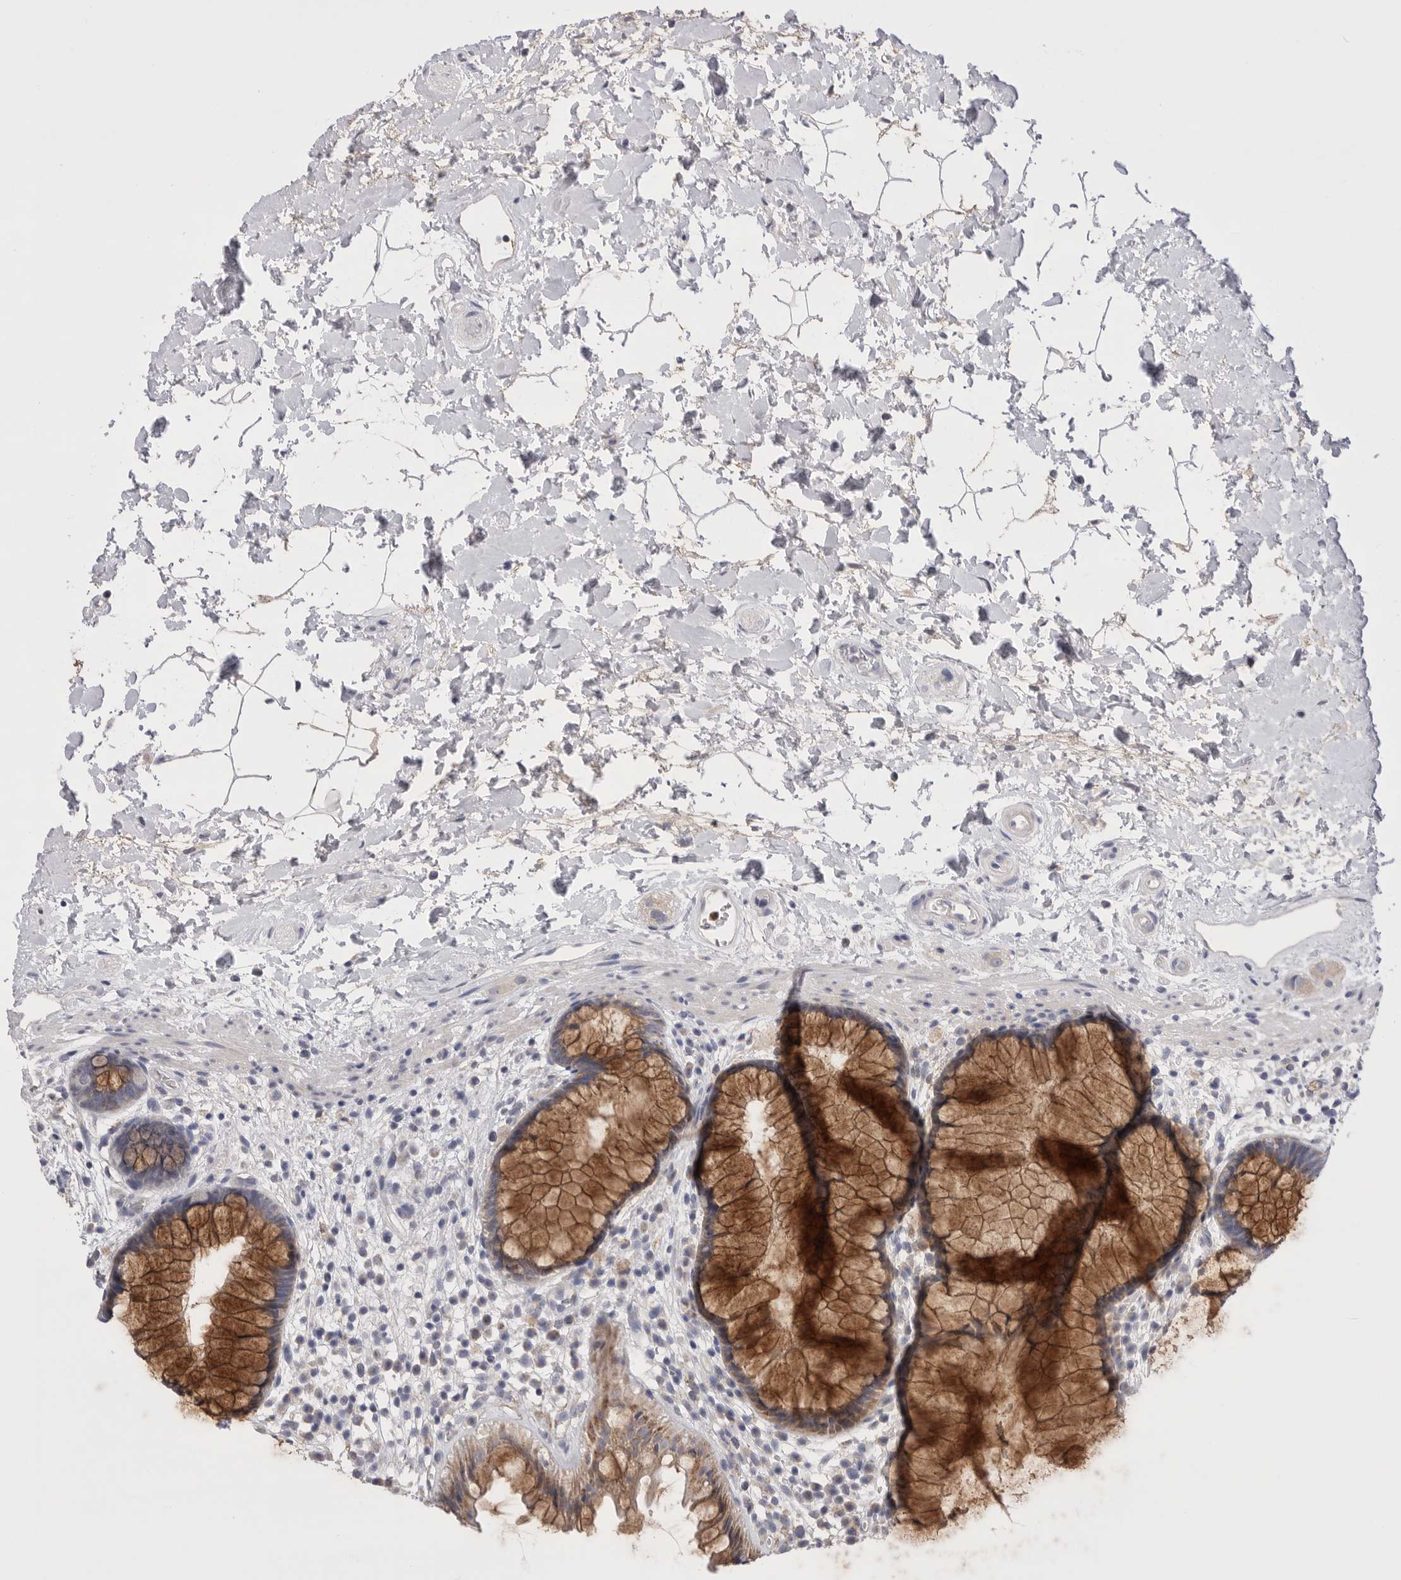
{"staining": {"intensity": "moderate", "quantity": ">75%", "location": "cytoplasmic/membranous"}, "tissue": "rectum", "cell_type": "Glandular cells", "image_type": "normal", "snomed": [{"axis": "morphology", "description": "Normal tissue, NOS"}, {"axis": "topography", "description": "Rectum"}], "caption": "A brown stain highlights moderate cytoplasmic/membranous expression of a protein in glandular cells of normal rectum. The staining is performed using DAB (3,3'-diaminobenzidine) brown chromogen to label protein expression. The nuclei are counter-stained blue using hematoxylin.", "gene": "CCDC126", "patient": {"sex": "male", "age": 51}}